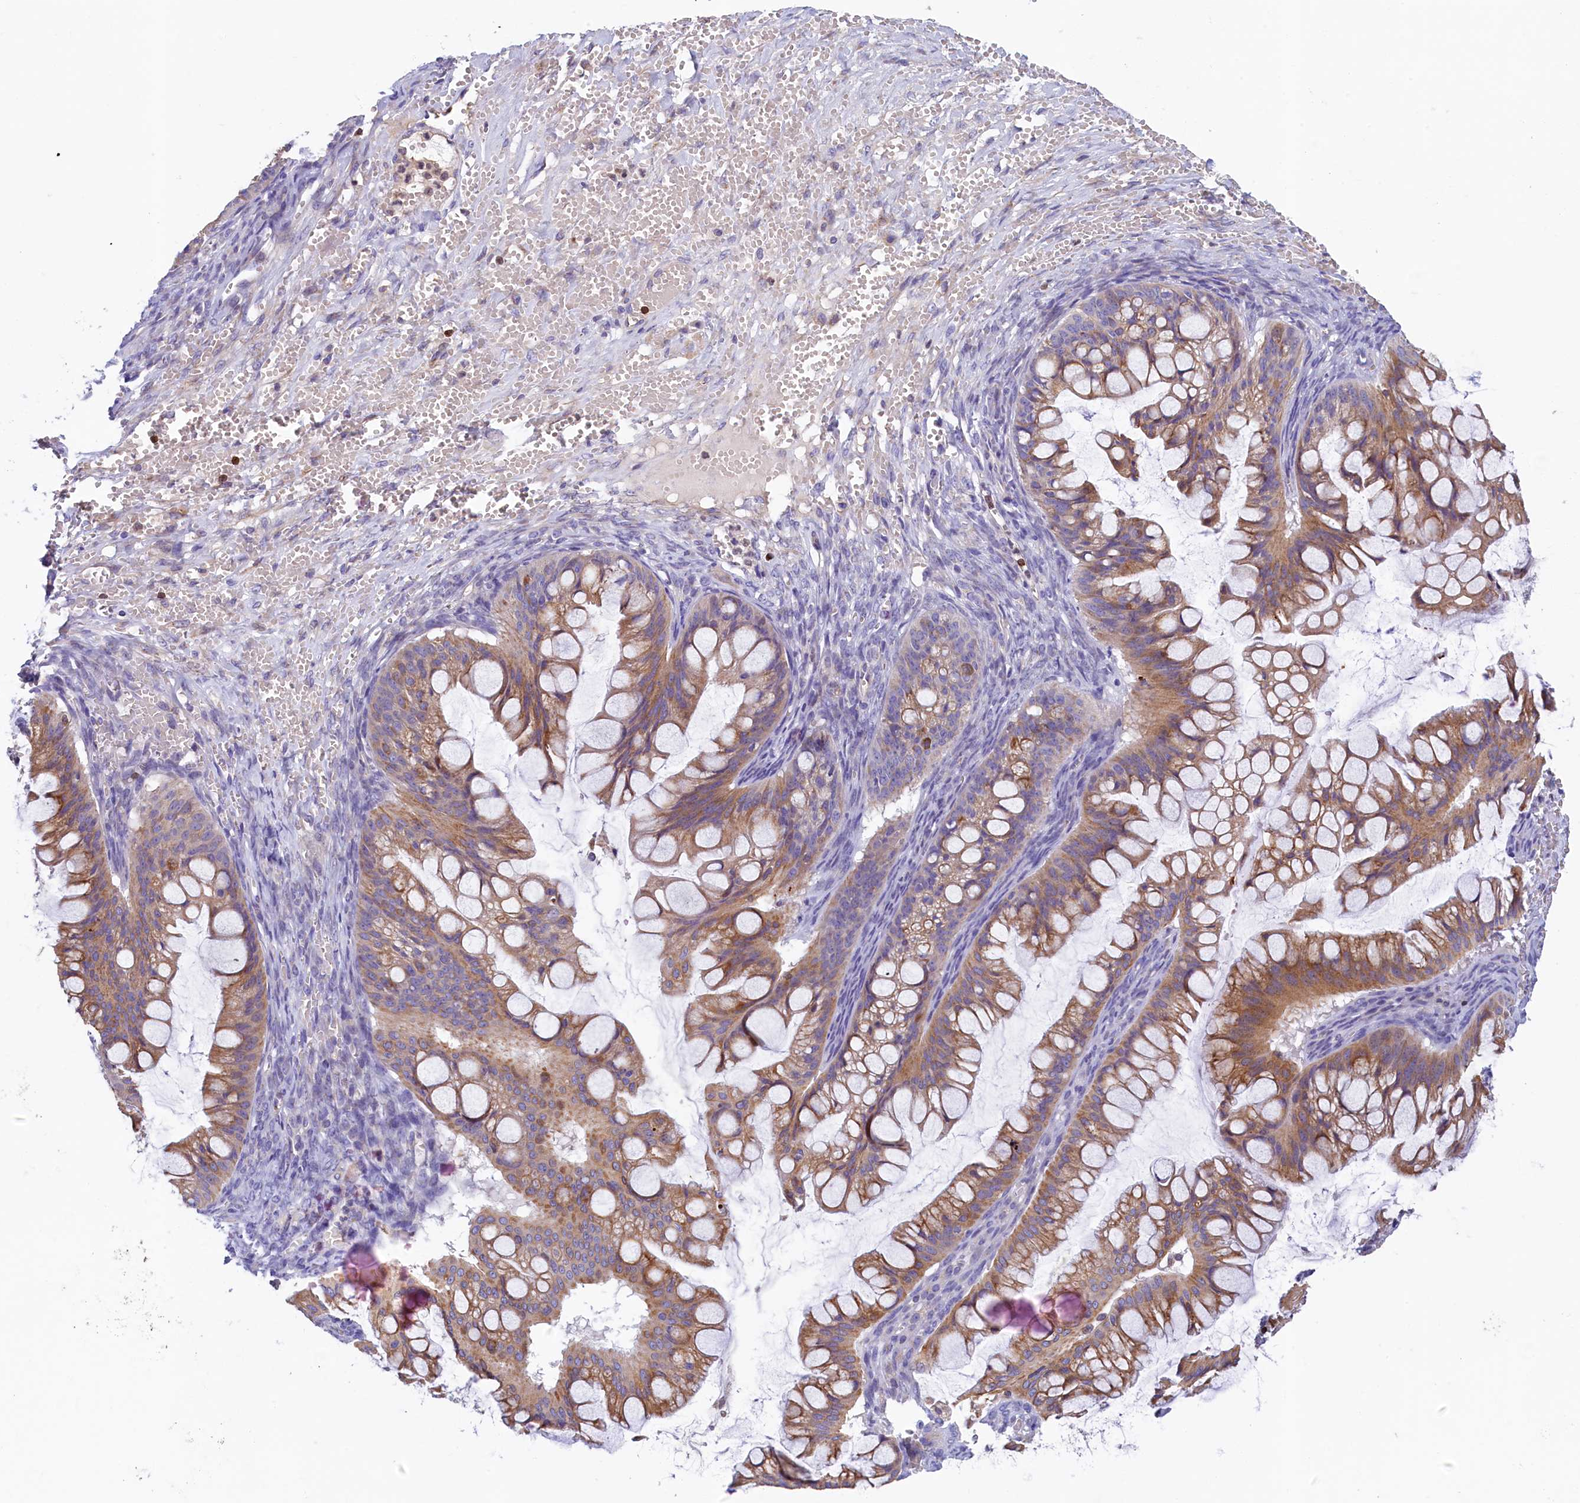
{"staining": {"intensity": "moderate", "quantity": ">75%", "location": "cytoplasmic/membranous"}, "tissue": "ovarian cancer", "cell_type": "Tumor cells", "image_type": "cancer", "snomed": [{"axis": "morphology", "description": "Cystadenocarcinoma, mucinous, NOS"}, {"axis": "topography", "description": "Ovary"}], "caption": "High-magnification brightfield microscopy of ovarian cancer (mucinous cystadenocarcinoma) stained with DAB (3,3'-diaminobenzidine) (brown) and counterstained with hematoxylin (blue). tumor cells exhibit moderate cytoplasmic/membranous positivity is seen in about>75% of cells. The staining was performed using DAB, with brown indicating positive protein expression. Nuclei are stained blue with hematoxylin.", "gene": "TRAF3IP3", "patient": {"sex": "female", "age": 73}}